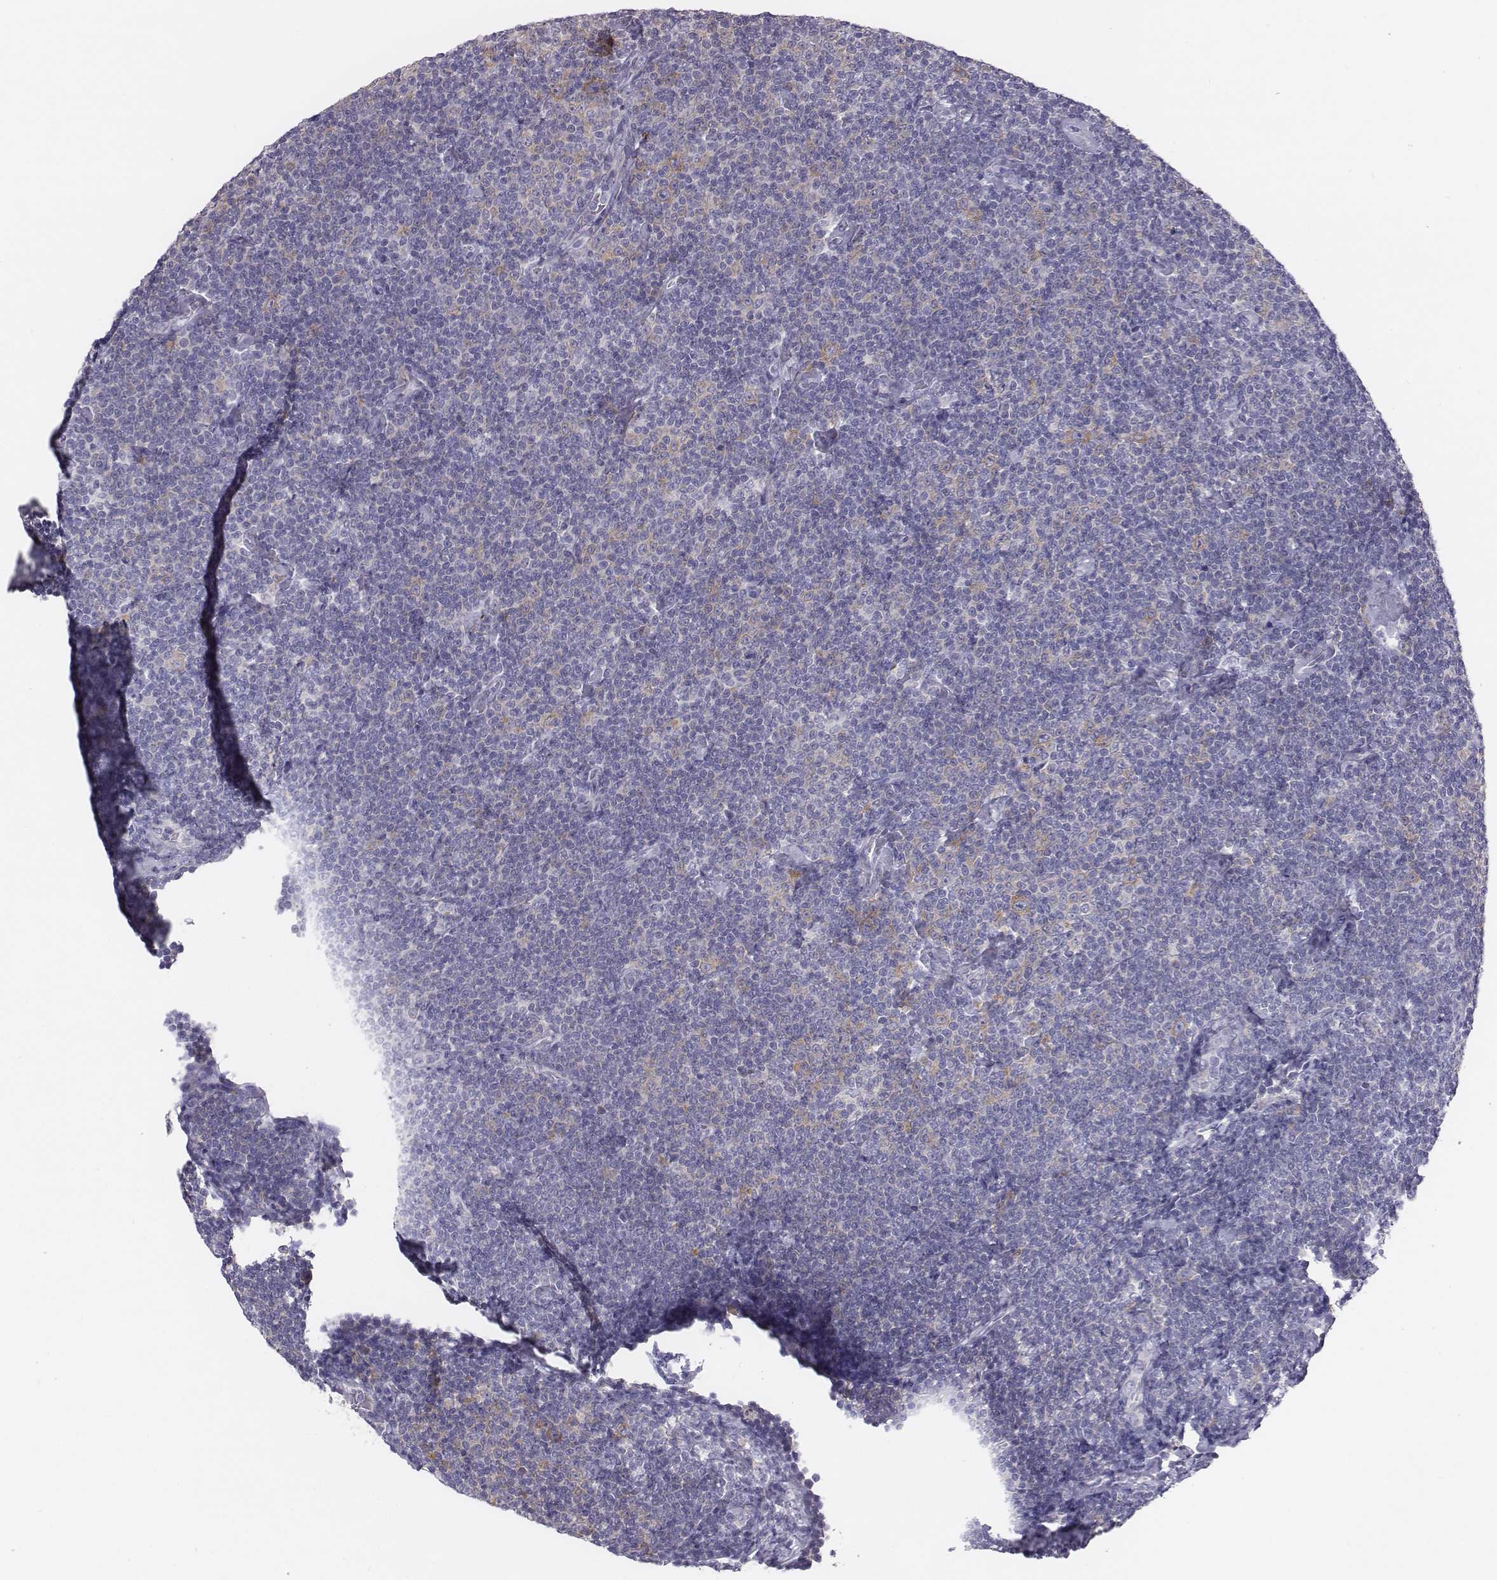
{"staining": {"intensity": "weak", "quantity": "25%-75%", "location": "cytoplasmic/membranous"}, "tissue": "lymphoma", "cell_type": "Tumor cells", "image_type": "cancer", "snomed": [{"axis": "morphology", "description": "Malignant lymphoma, non-Hodgkin's type, Low grade"}, {"axis": "topography", "description": "Lymph node"}], "caption": "Weak cytoplasmic/membranous expression for a protein is identified in about 25%-75% of tumor cells of low-grade malignant lymphoma, non-Hodgkin's type using IHC.", "gene": "CHST14", "patient": {"sex": "male", "age": 81}}